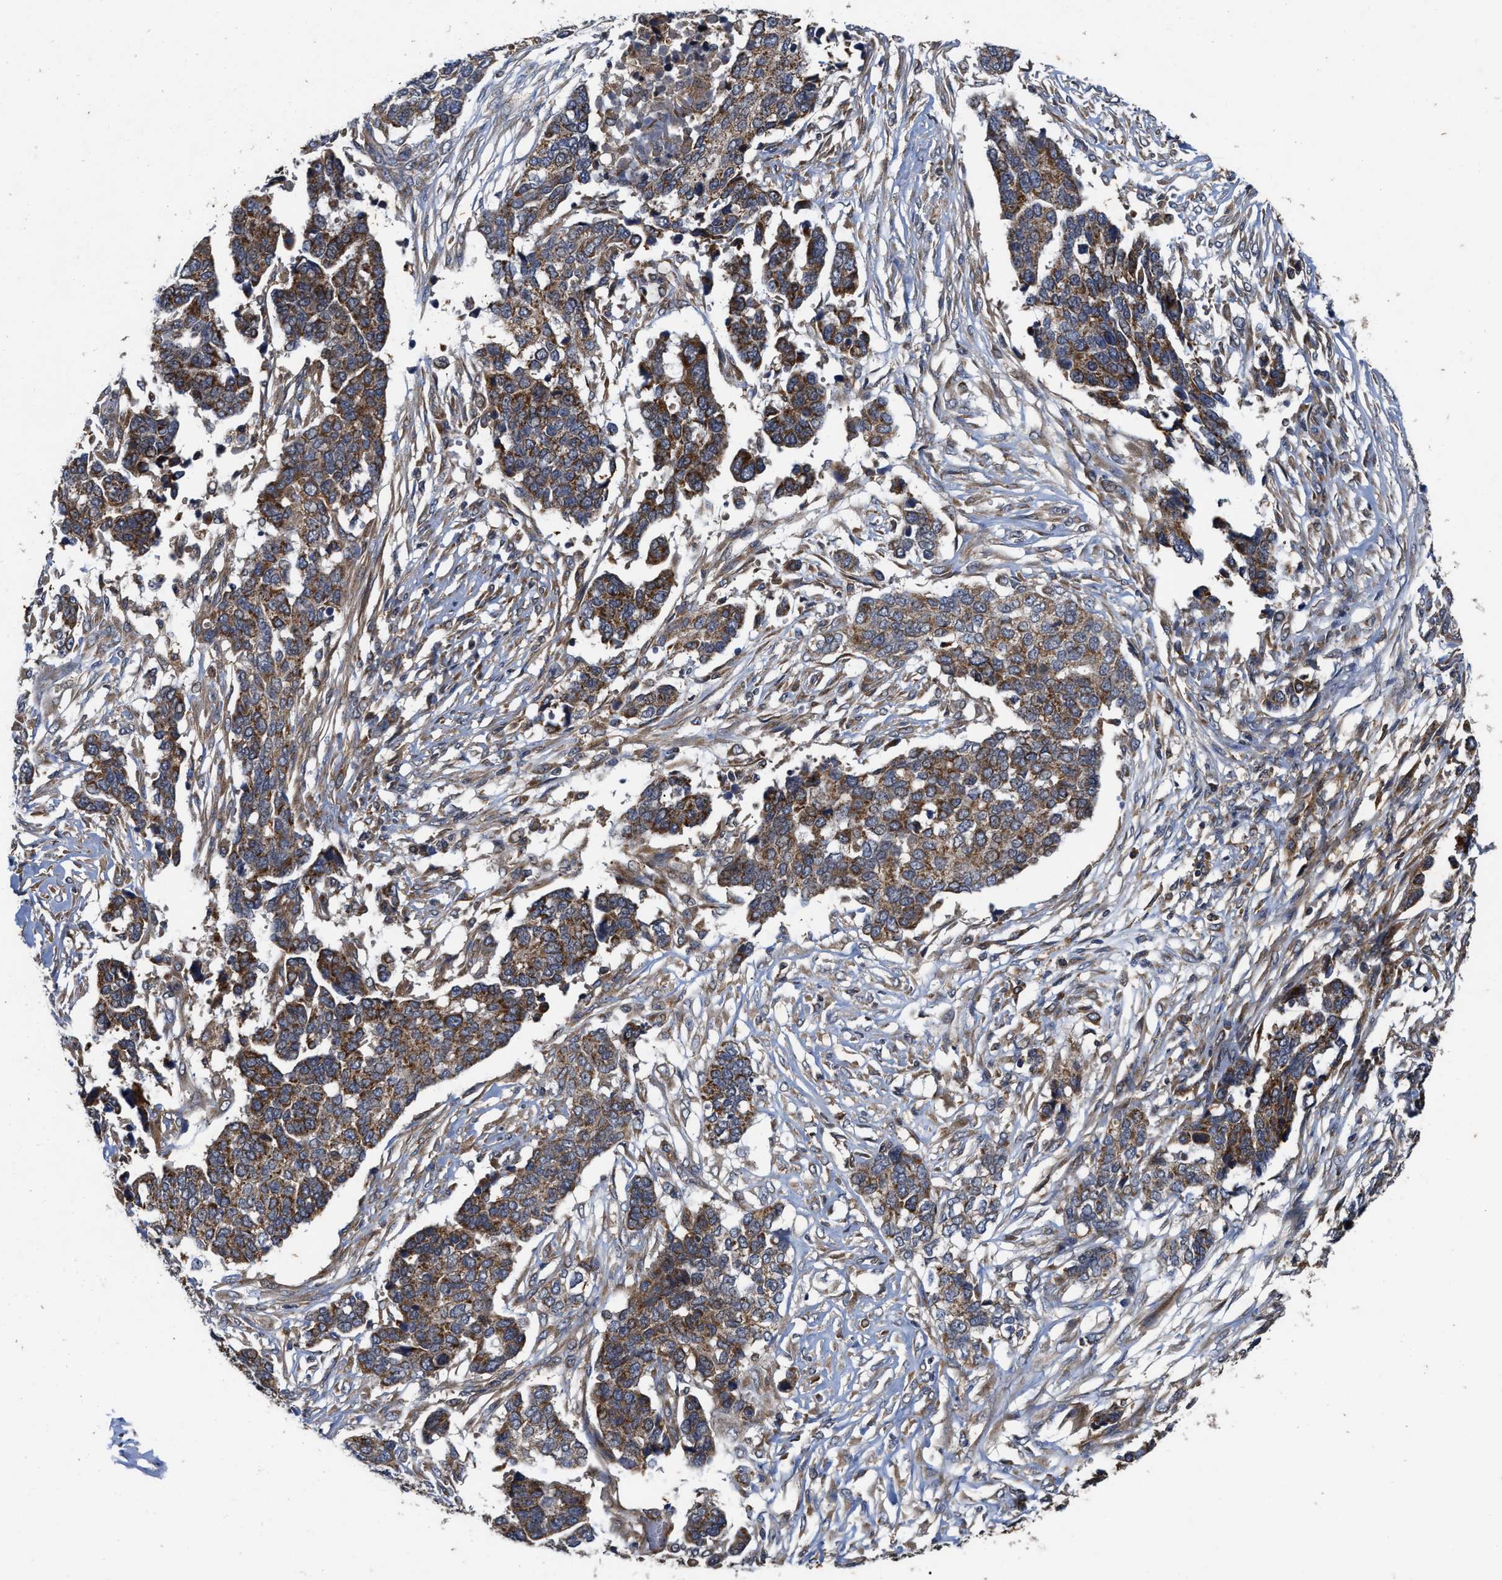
{"staining": {"intensity": "moderate", "quantity": ">75%", "location": "cytoplasmic/membranous"}, "tissue": "ovarian cancer", "cell_type": "Tumor cells", "image_type": "cancer", "snomed": [{"axis": "morphology", "description": "Cystadenocarcinoma, serous, NOS"}, {"axis": "topography", "description": "Ovary"}], "caption": "Human ovarian cancer (serous cystadenocarcinoma) stained for a protein (brown) shows moderate cytoplasmic/membranous positive expression in about >75% of tumor cells.", "gene": "EFNA4", "patient": {"sex": "female", "age": 44}}